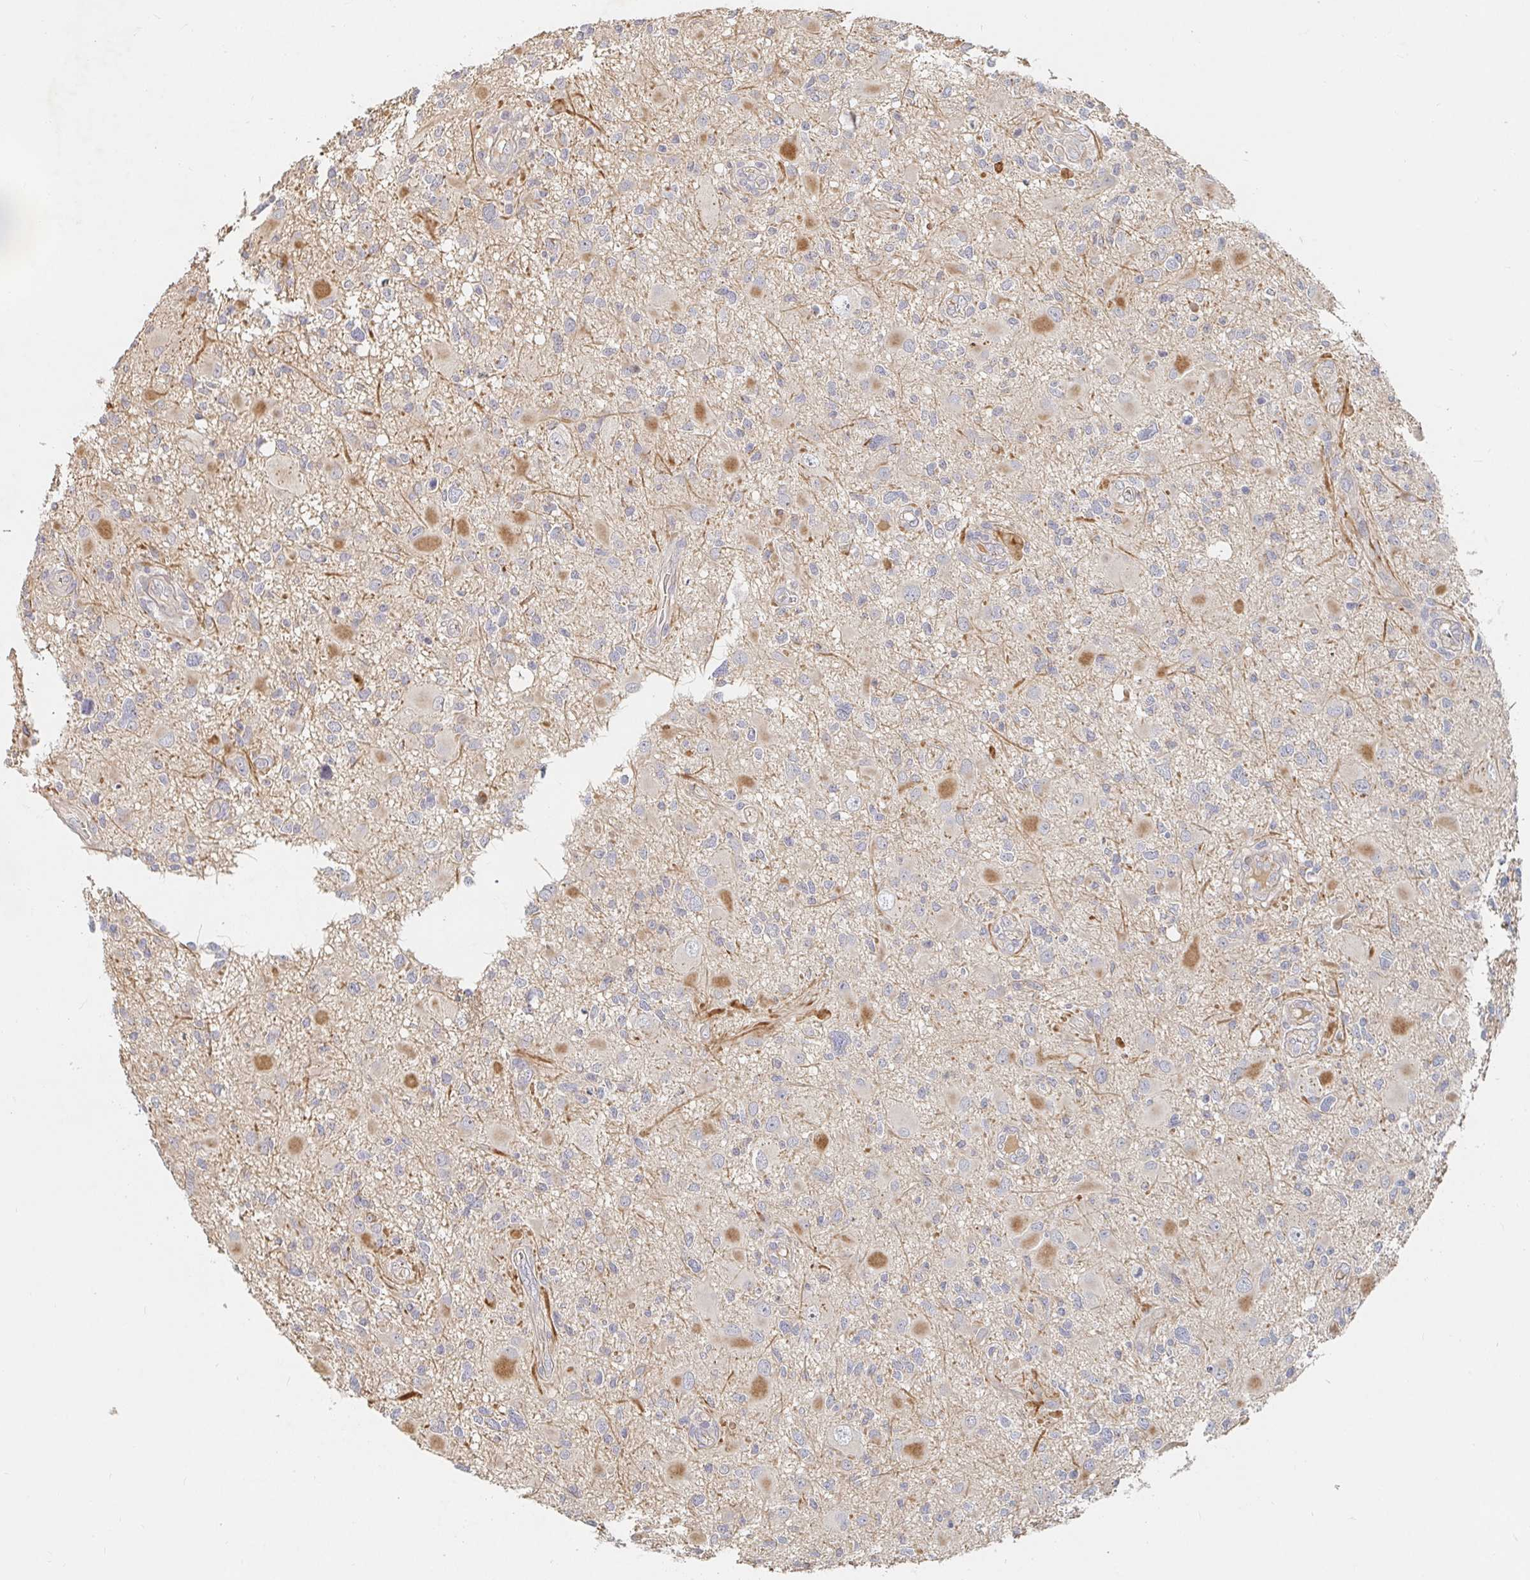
{"staining": {"intensity": "negative", "quantity": "none", "location": "none"}, "tissue": "glioma", "cell_type": "Tumor cells", "image_type": "cancer", "snomed": [{"axis": "morphology", "description": "Glioma, malignant, High grade"}, {"axis": "topography", "description": "Brain"}], "caption": "Micrograph shows no significant protein expression in tumor cells of malignant glioma (high-grade). (DAB IHC, high magnification).", "gene": "NME9", "patient": {"sex": "male", "age": 54}}